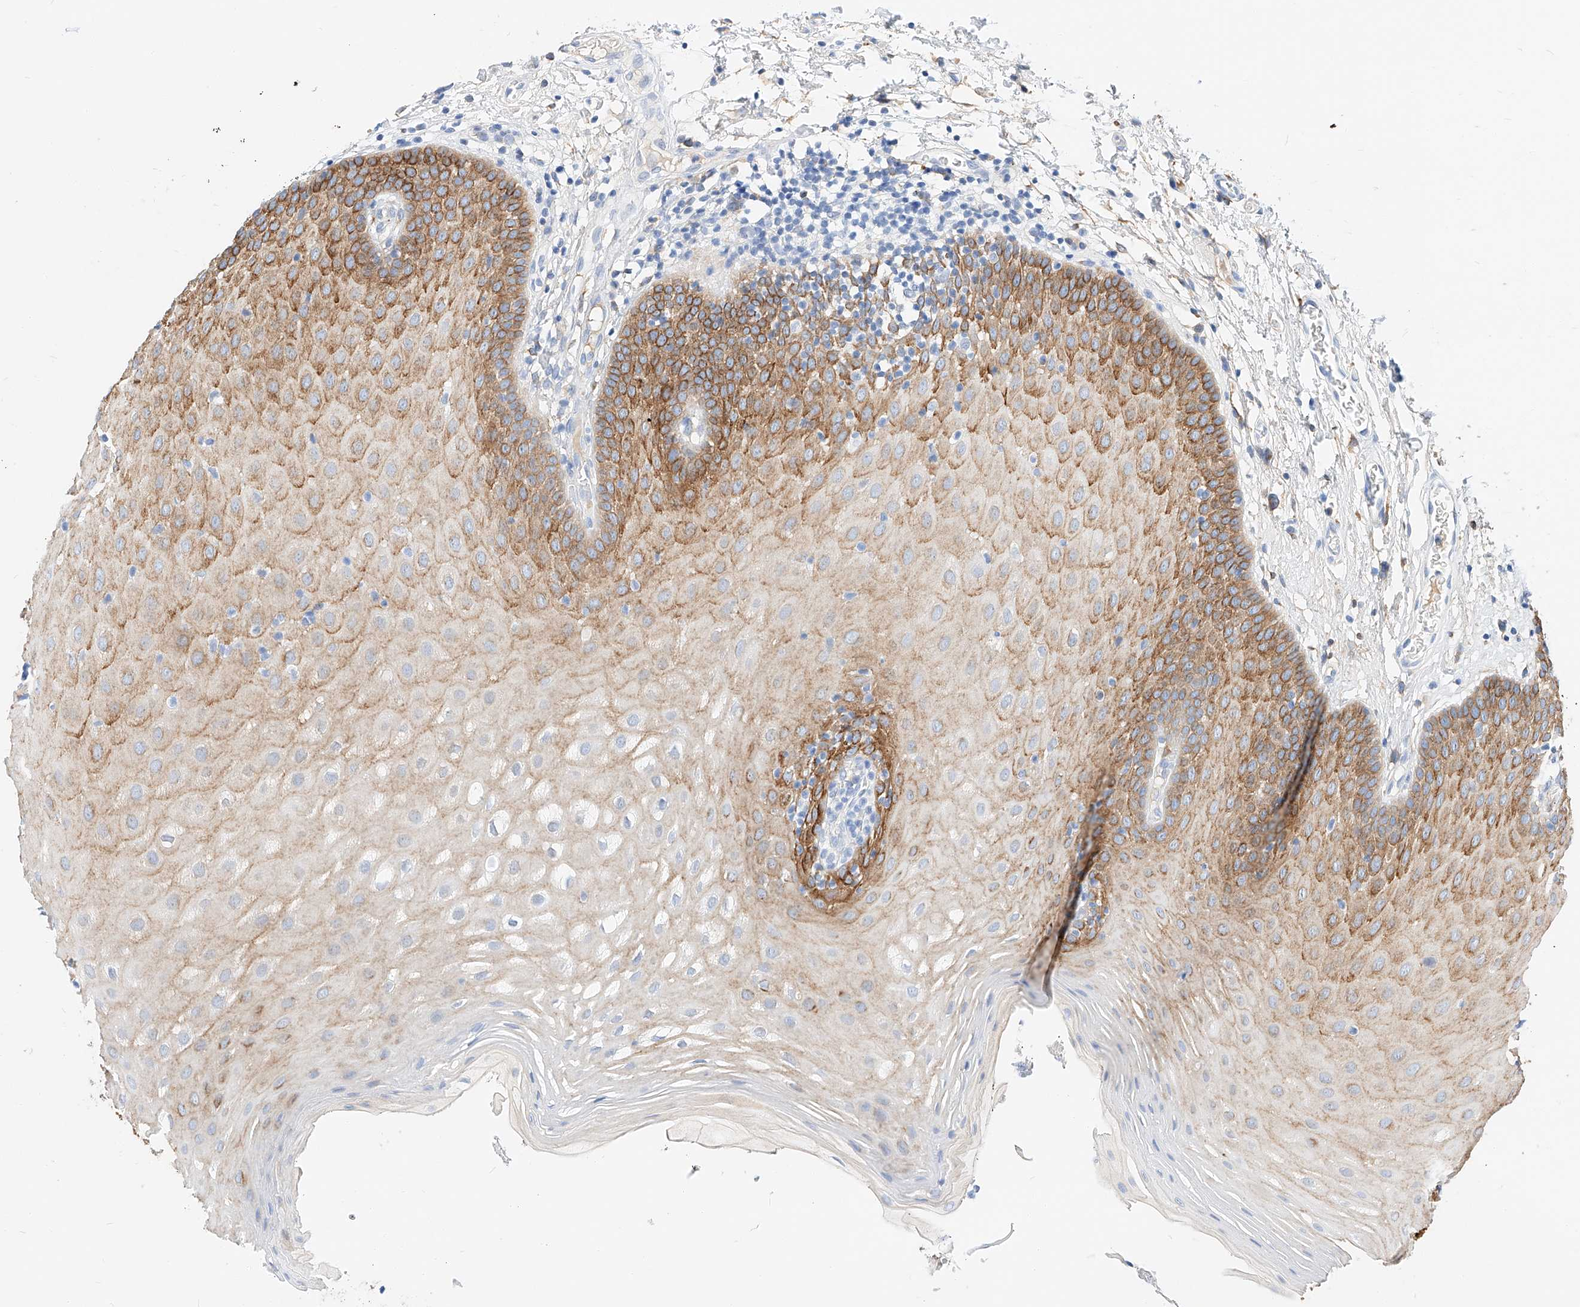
{"staining": {"intensity": "moderate", "quantity": ">75%", "location": "cytoplasmic/membranous"}, "tissue": "oral mucosa", "cell_type": "Squamous epithelial cells", "image_type": "normal", "snomed": [{"axis": "morphology", "description": "Normal tissue, NOS"}, {"axis": "topography", "description": "Oral tissue"}], "caption": "A photomicrograph showing moderate cytoplasmic/membranous staining in about >75% of squamous epithelial cells in normal oral mucosa, as visualized by brown immunohistochemical staining.", "gene": "MAP7", "patient": {"sex": "male", "age": 74}}